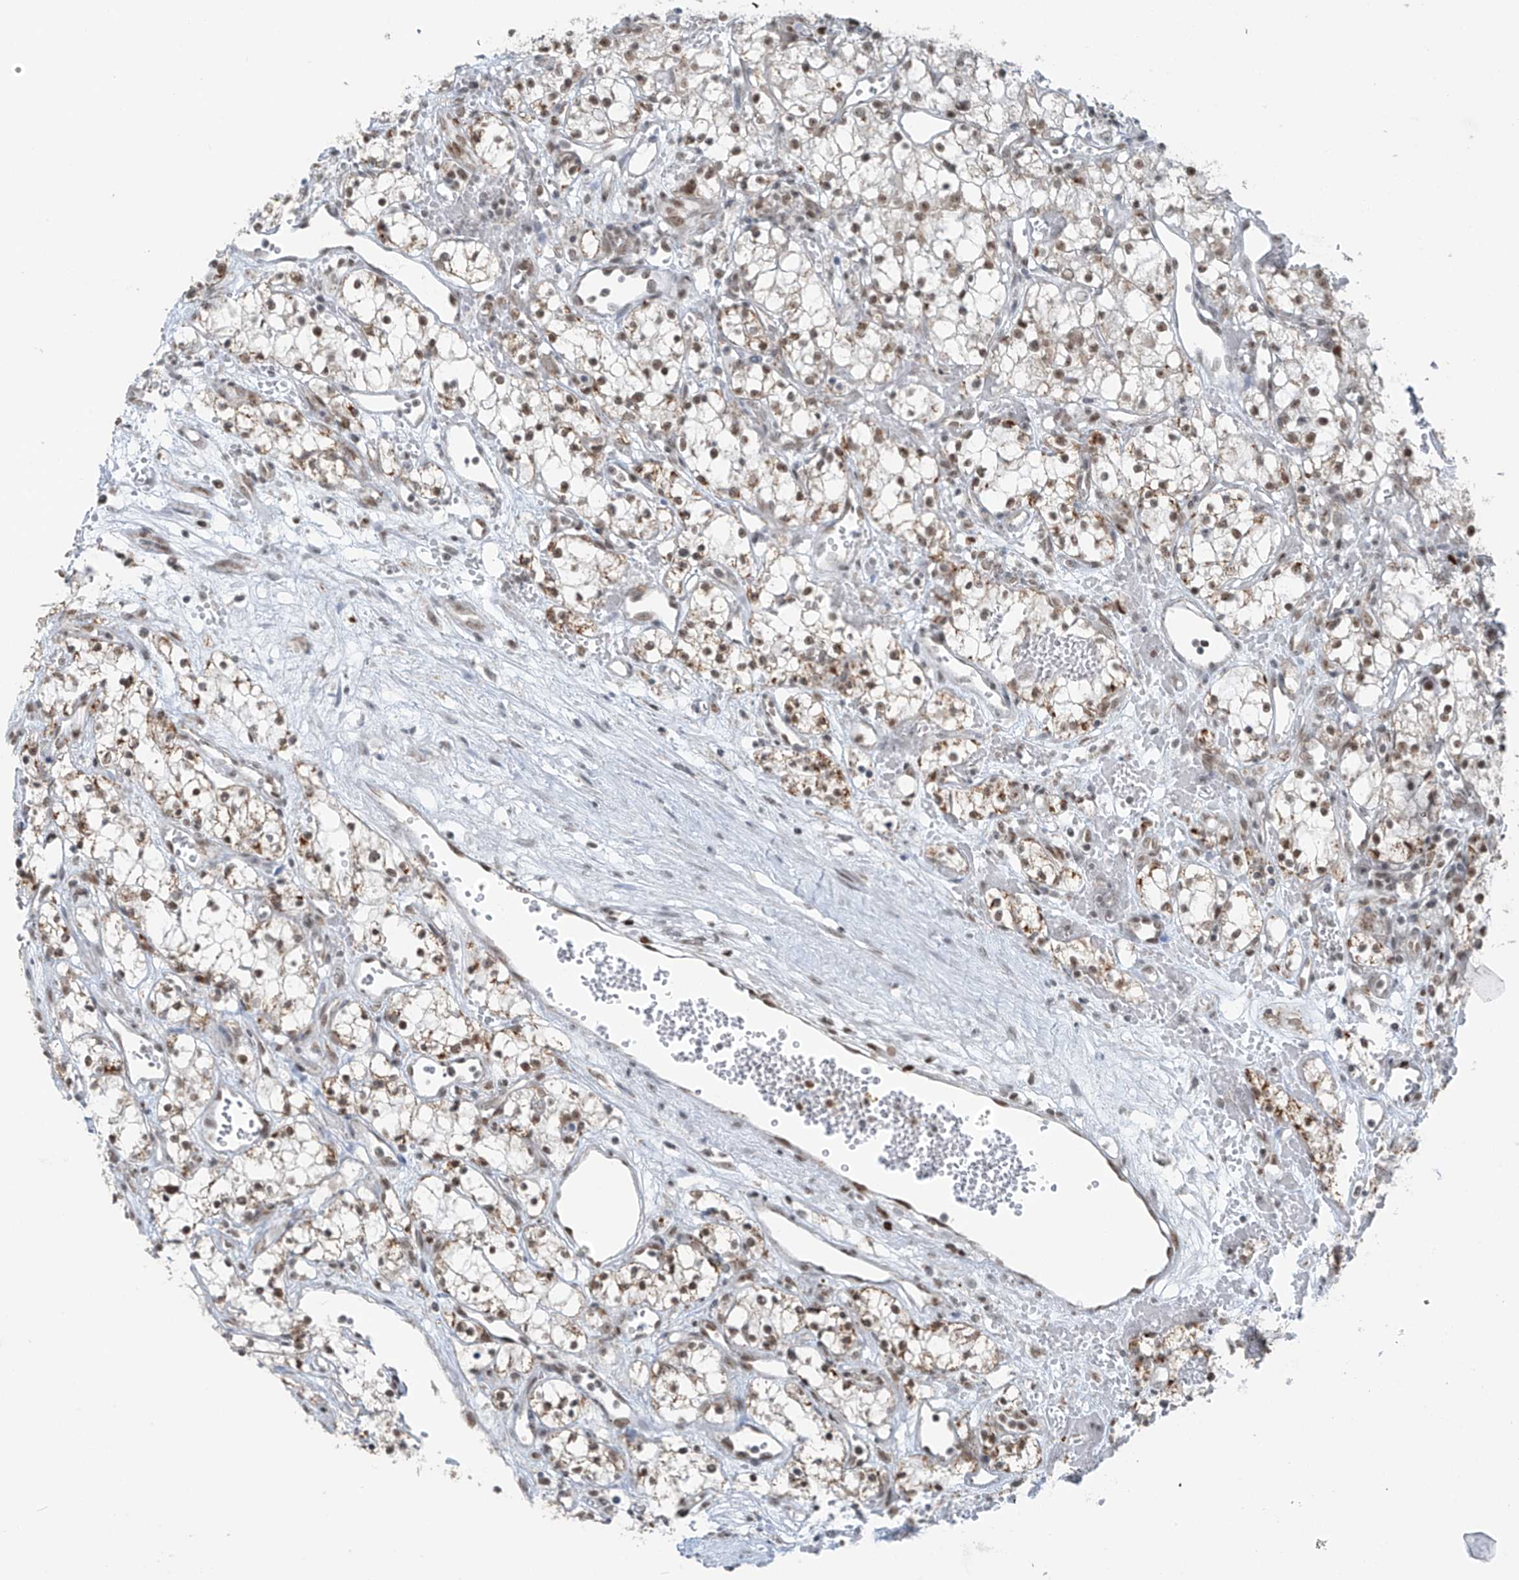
{"staining": {"intensity": "moderate", "quantity": ">75%", "location": "nuclear"}, "tissue": "renal cancer", "cell_type": "Tumor cells", "image_type": "cancer", "snomed": [{"axis": "morphology", "description": "Adenocarcinoma, NOS"}, {"axis": "topography", "description": "Kidney"}], "caption": "Immunohistochemistry of human renal cancer (adenocarcinoma) reveals medium levels of moderate nuclear staining in approximately >75% of tumor cells. (DAB (3,3'-diaminobenzidine) IHC, brown staining for protein, blue staining for nuclei).", "gene": "WRNIP1", "patient": {"sex": "male", "age": 59}}